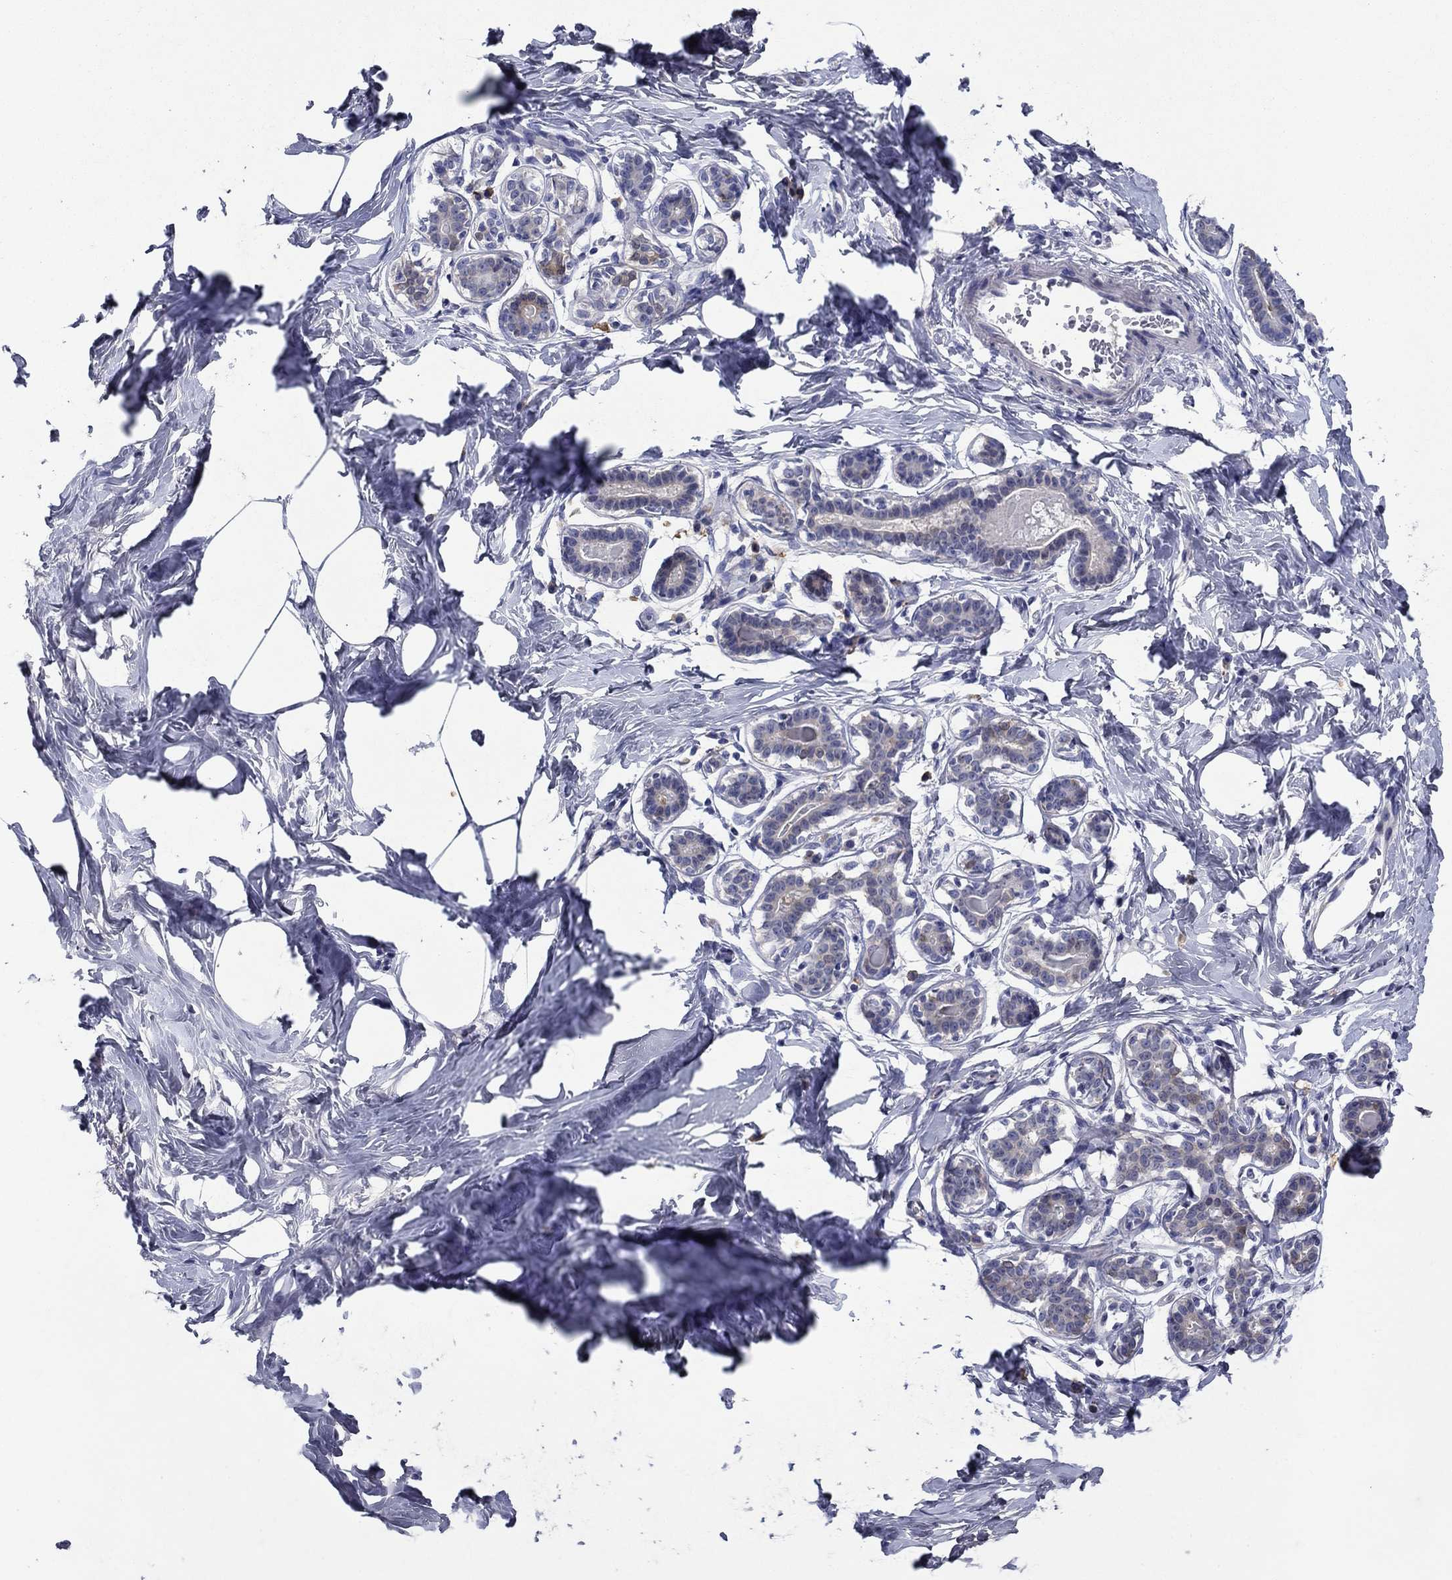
{"staining": {"intensity": "negative", "quantity": "none", "location": "none"}, "tissue": "breast", "cell_type": "Adipocytes", "image_type": "normal", "snomed": [{"axis": "morphology", "description": "Normal tissue, NOS"}, {"axis": "morphology", "description": "Lobular carcinoma, in situ"}, {"axis": "topography", "description": "Breast"}], "caption": "Normal breast was stained to show a protein in brown. There is no significant positivity in adipocytes. (IHC, brightfield microscopy, high magnification).", "gene": "SULT2B1", "patient": {"sex": "female", "age": 35}}